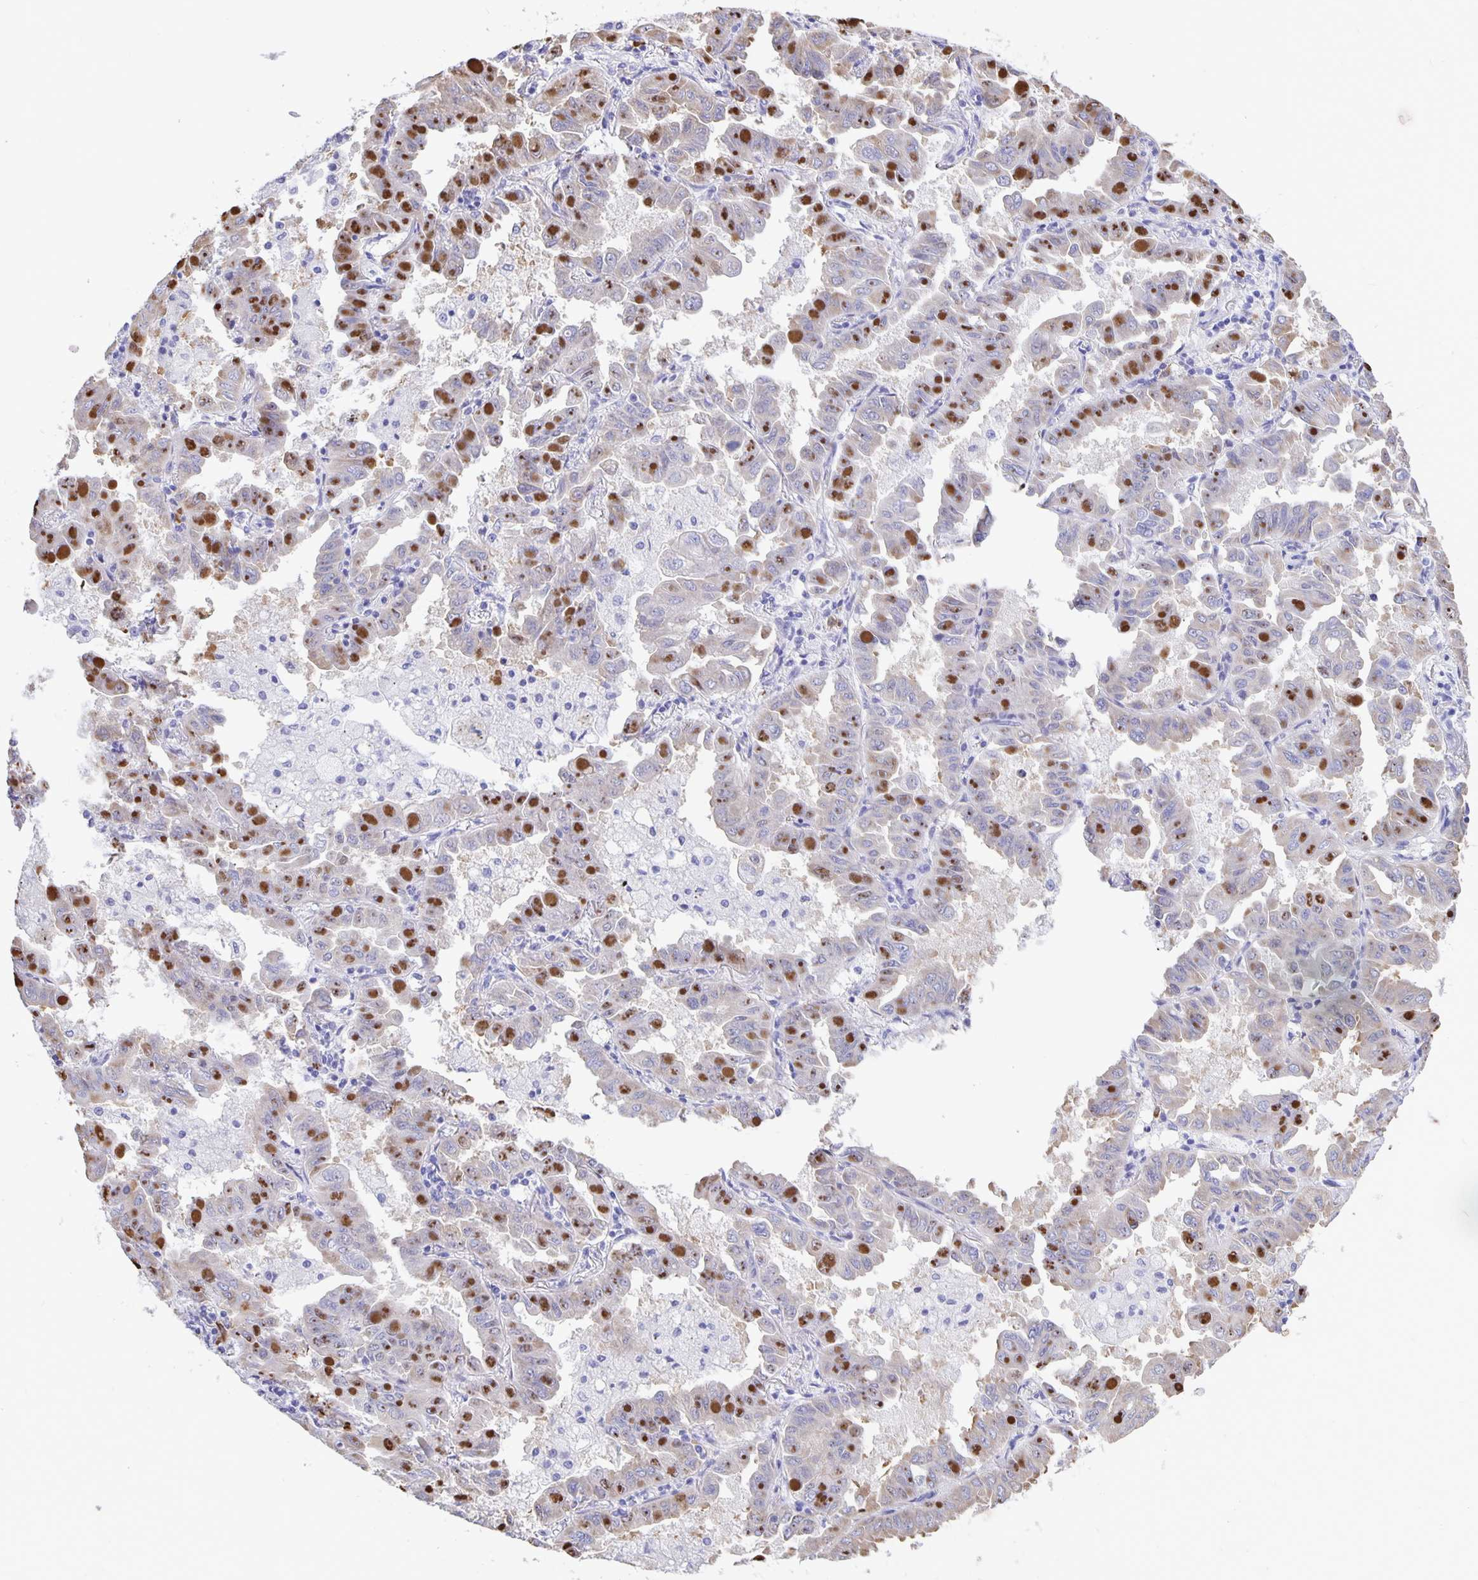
{"staining": {"intensity": "moderate", "quantity": "25%-75%", "location": "nuclear"}, "tissue": "lung cancer", "cell_type": "Tumor cells", "image_type": "cancer", "snomed": [{"axis": "morphology", "description": "Adenocarcinoma, NOS"}, {"axis": "topography", "description": "Lung"}], "caption": "Lung cancer (adenocarcinoma) stained for a protein (brown) exhibits moderate nuclear positive positivity in approximately 25%-75% of tumor cells.", "gene": "ERMN", "patient": {"sex": "male", "age": 64}}